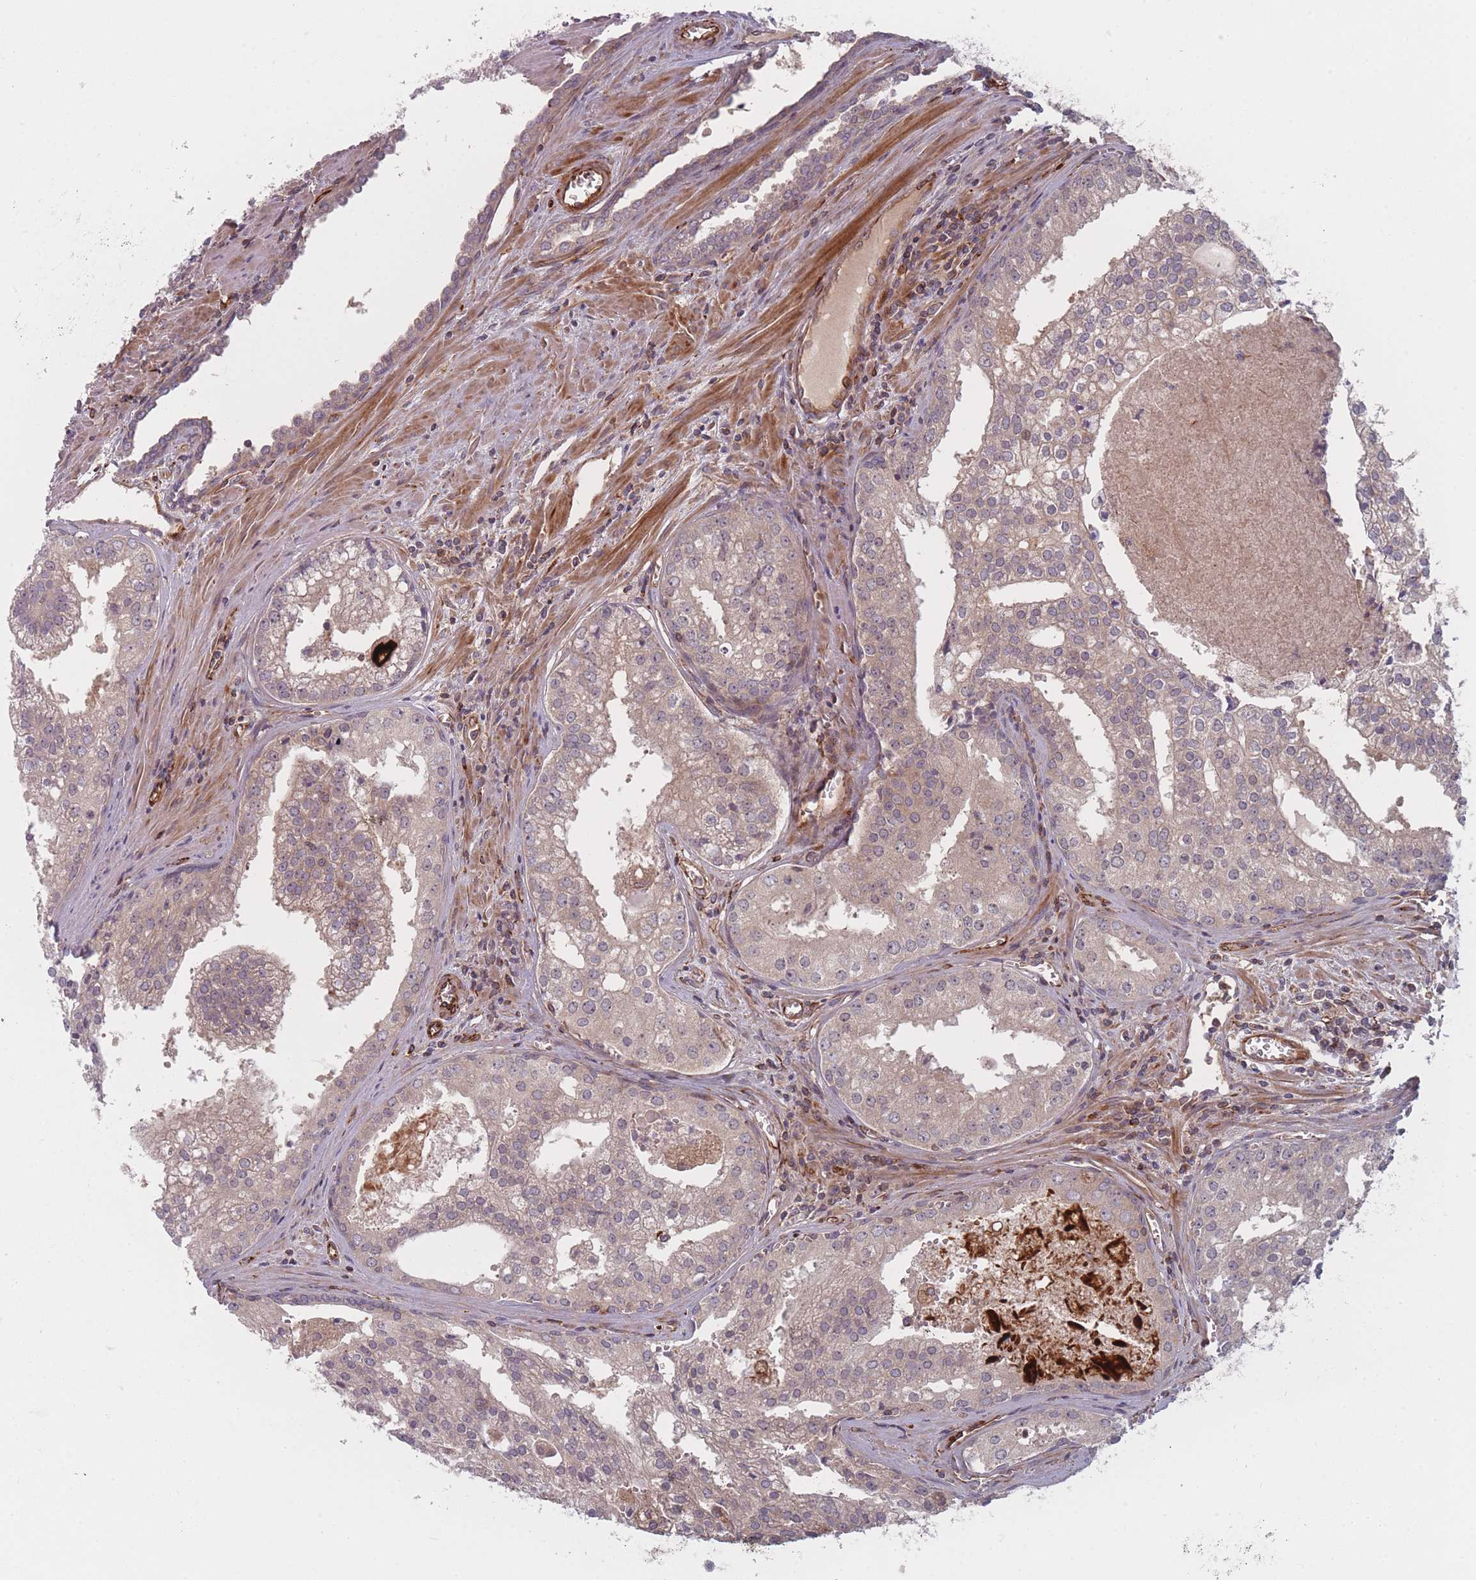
{"staining": {"intensity": "weak", "quantity": "25%-75%", "location": "cytoplasmic/membranous"}, "tissue": "prostate cancer", "cell_type": "Tumor cells", "image_type": "cancer", "snomed": [{"axis": "morphology", "description": "Adenocarcinoma, High grade"}, {"axis": "topography", "description": "Prostate"}], "caption": "IHC photomicrograph of human prostate adenocarcinoma (high-grade) stained for a protein (brown), which reveals low levels of weak cytoplasmic/membranous positivity in approximately 25%-75% of tumor cells.", "gene": "EEF1AKMT2", "patient": {"sex": "male", "age": 68}}